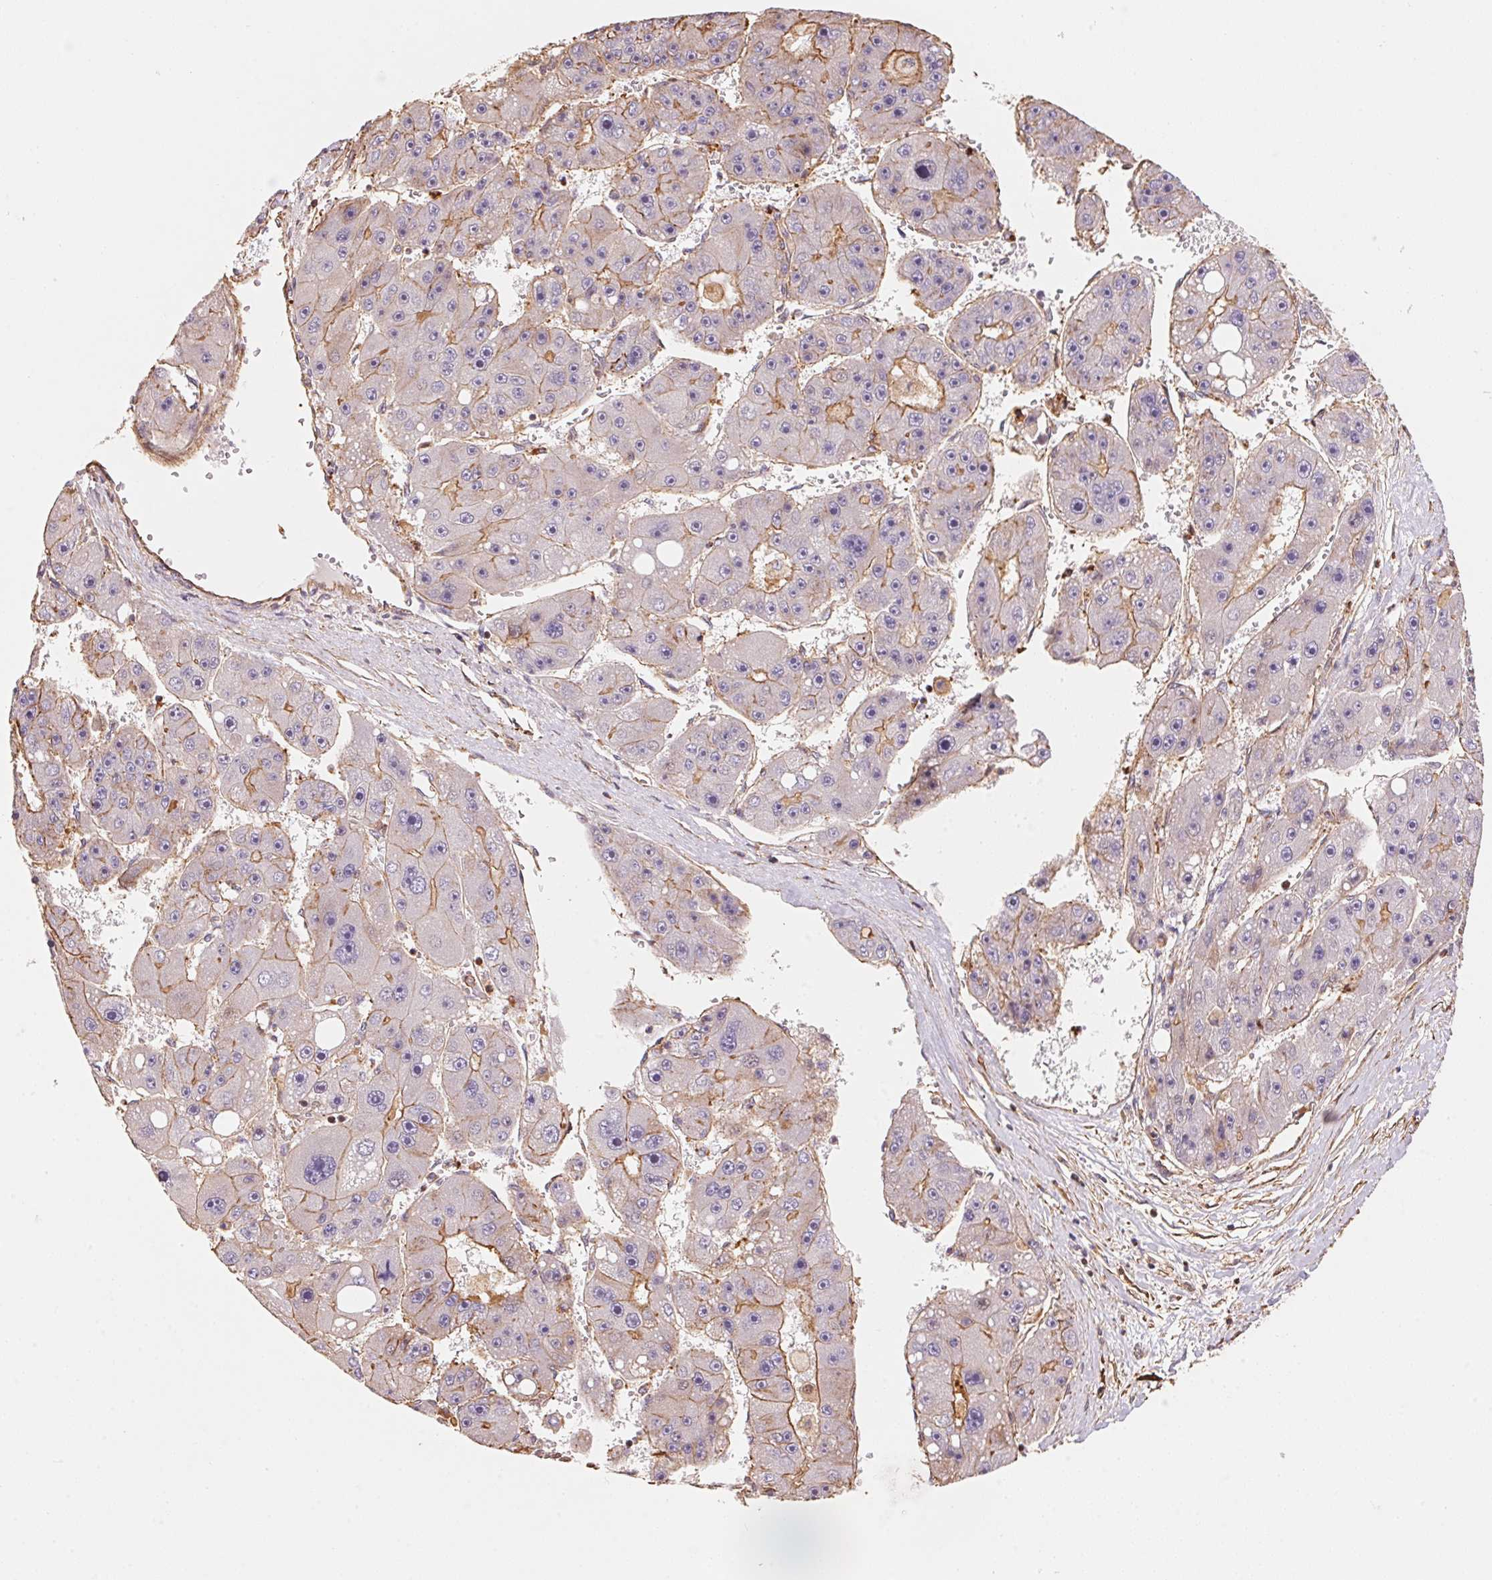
{"staining": {"intensity": "moderate", "quantity": "<25%", "location": "cytoplasmic/membranous"}, "tissue": "liver cancer", "cell_type": "Tumor cells", "image_type": "cancer", "snomed": [{"axis": "morphology", "description": "Carcinoma, Hepatocellular, NOS"}, {"axis": "topography", "description": "Liver"}], "caption": "Tumor cells show moderate cytoplasmic/membranous staining in about <25% of cells in hepatocellular carcinoma (liver).", "gene": "FRAS1", "patient": {"sex": "female", "age": 61}}